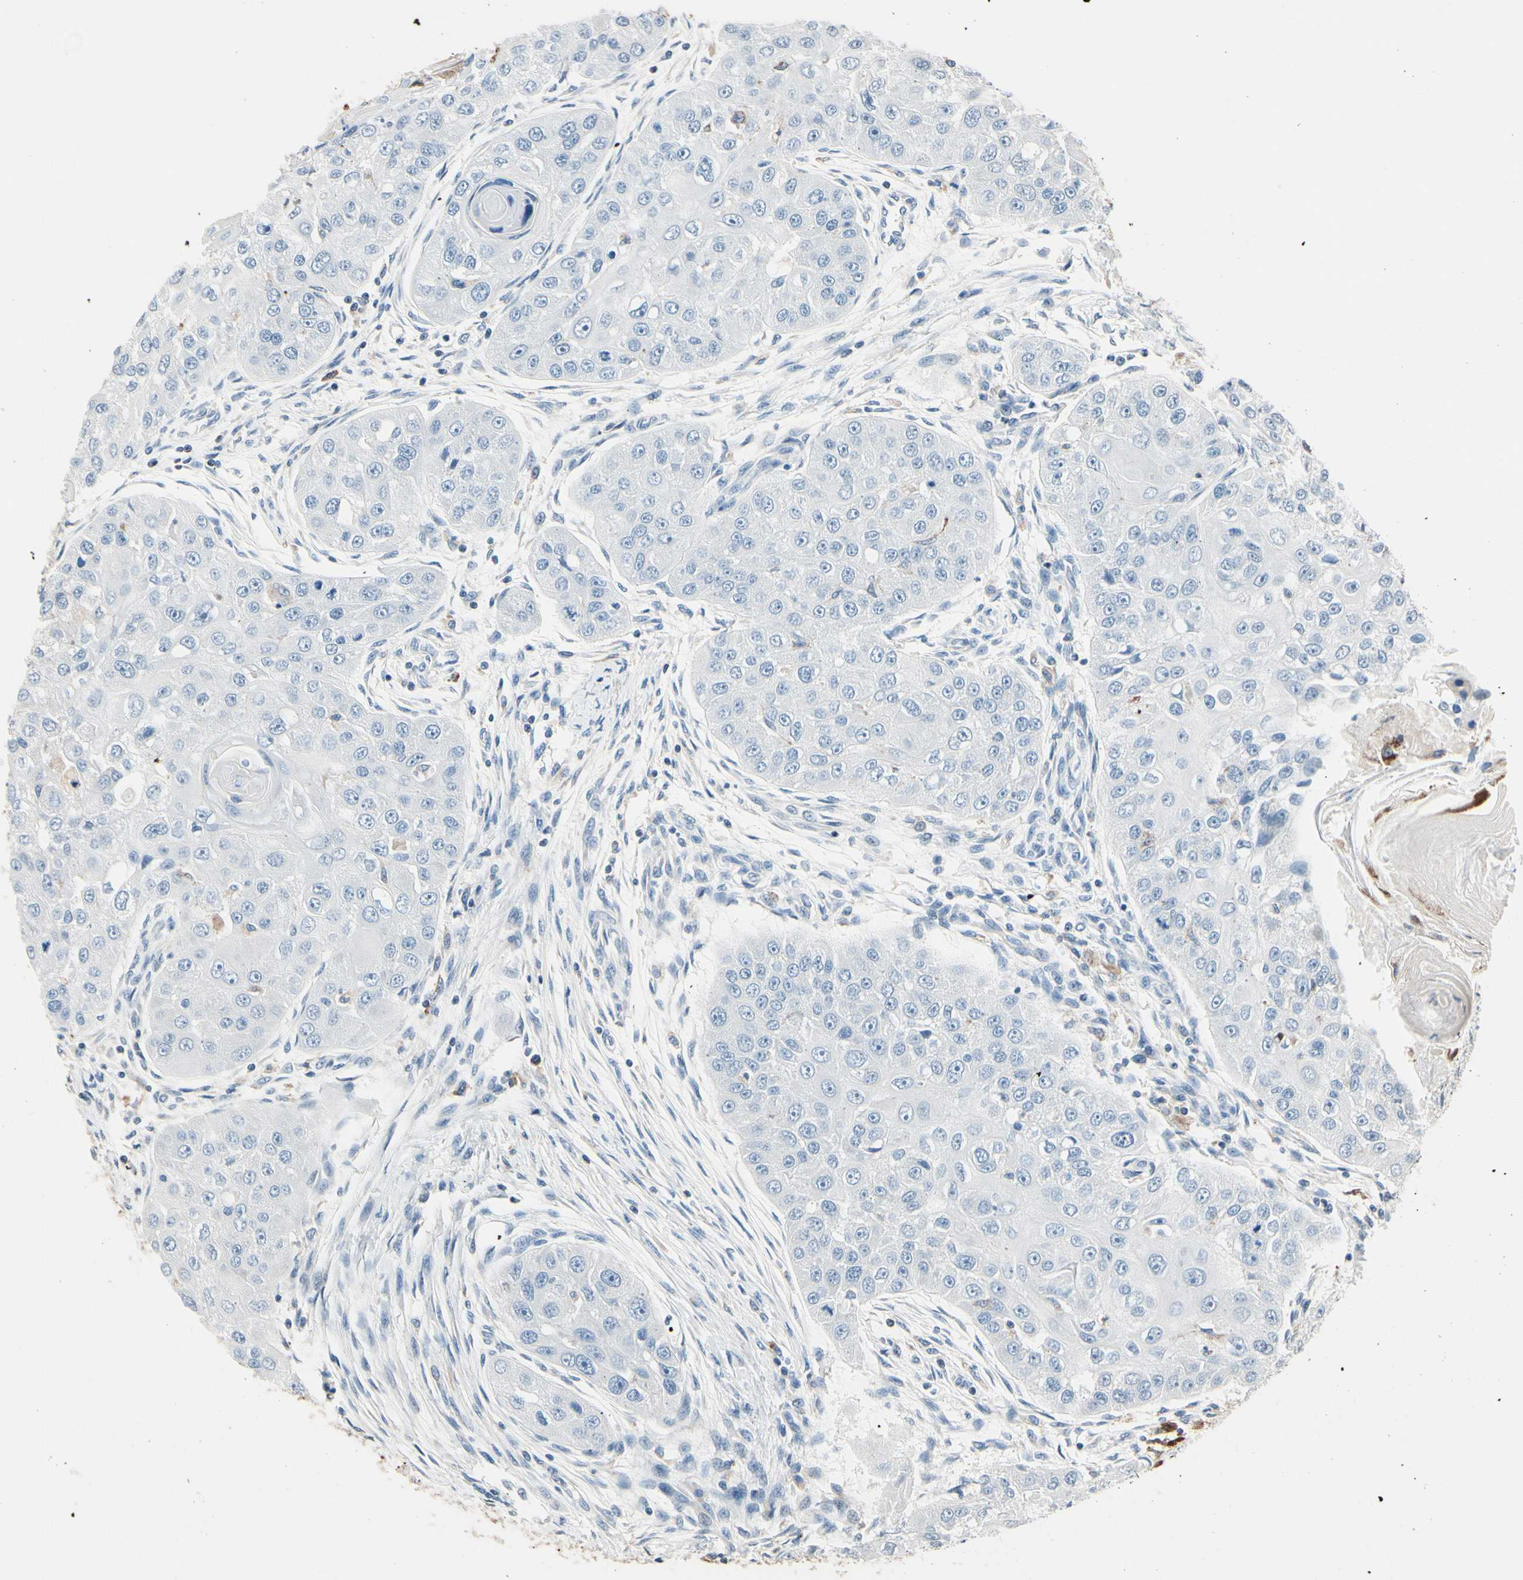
{"staining": {"intensity": "negative", "quantity": "none", "location": "none"}, "tissue": "head and neck cancer", "cell_type": "Tumor cells", "image_type": "cancer", "snomed": [{"axis": "morphology", "description": "Normal tissue, NOS"}, {"axis": "morphology", "description": "Squamous cell carcinoma, NOS"}, {"axis": "topography", "description": "Skeletal muscle"}, {"axis": "topography", "description": "Head-Neck"}], "caption": "DAB (3,3'-diaminobenzidine) immunohistochemical staining of human head and neck cancer displays no significant positivity in tumor cells.", "gene": "TMEM176A", "patient": {"sex": "male", "age": 51}}